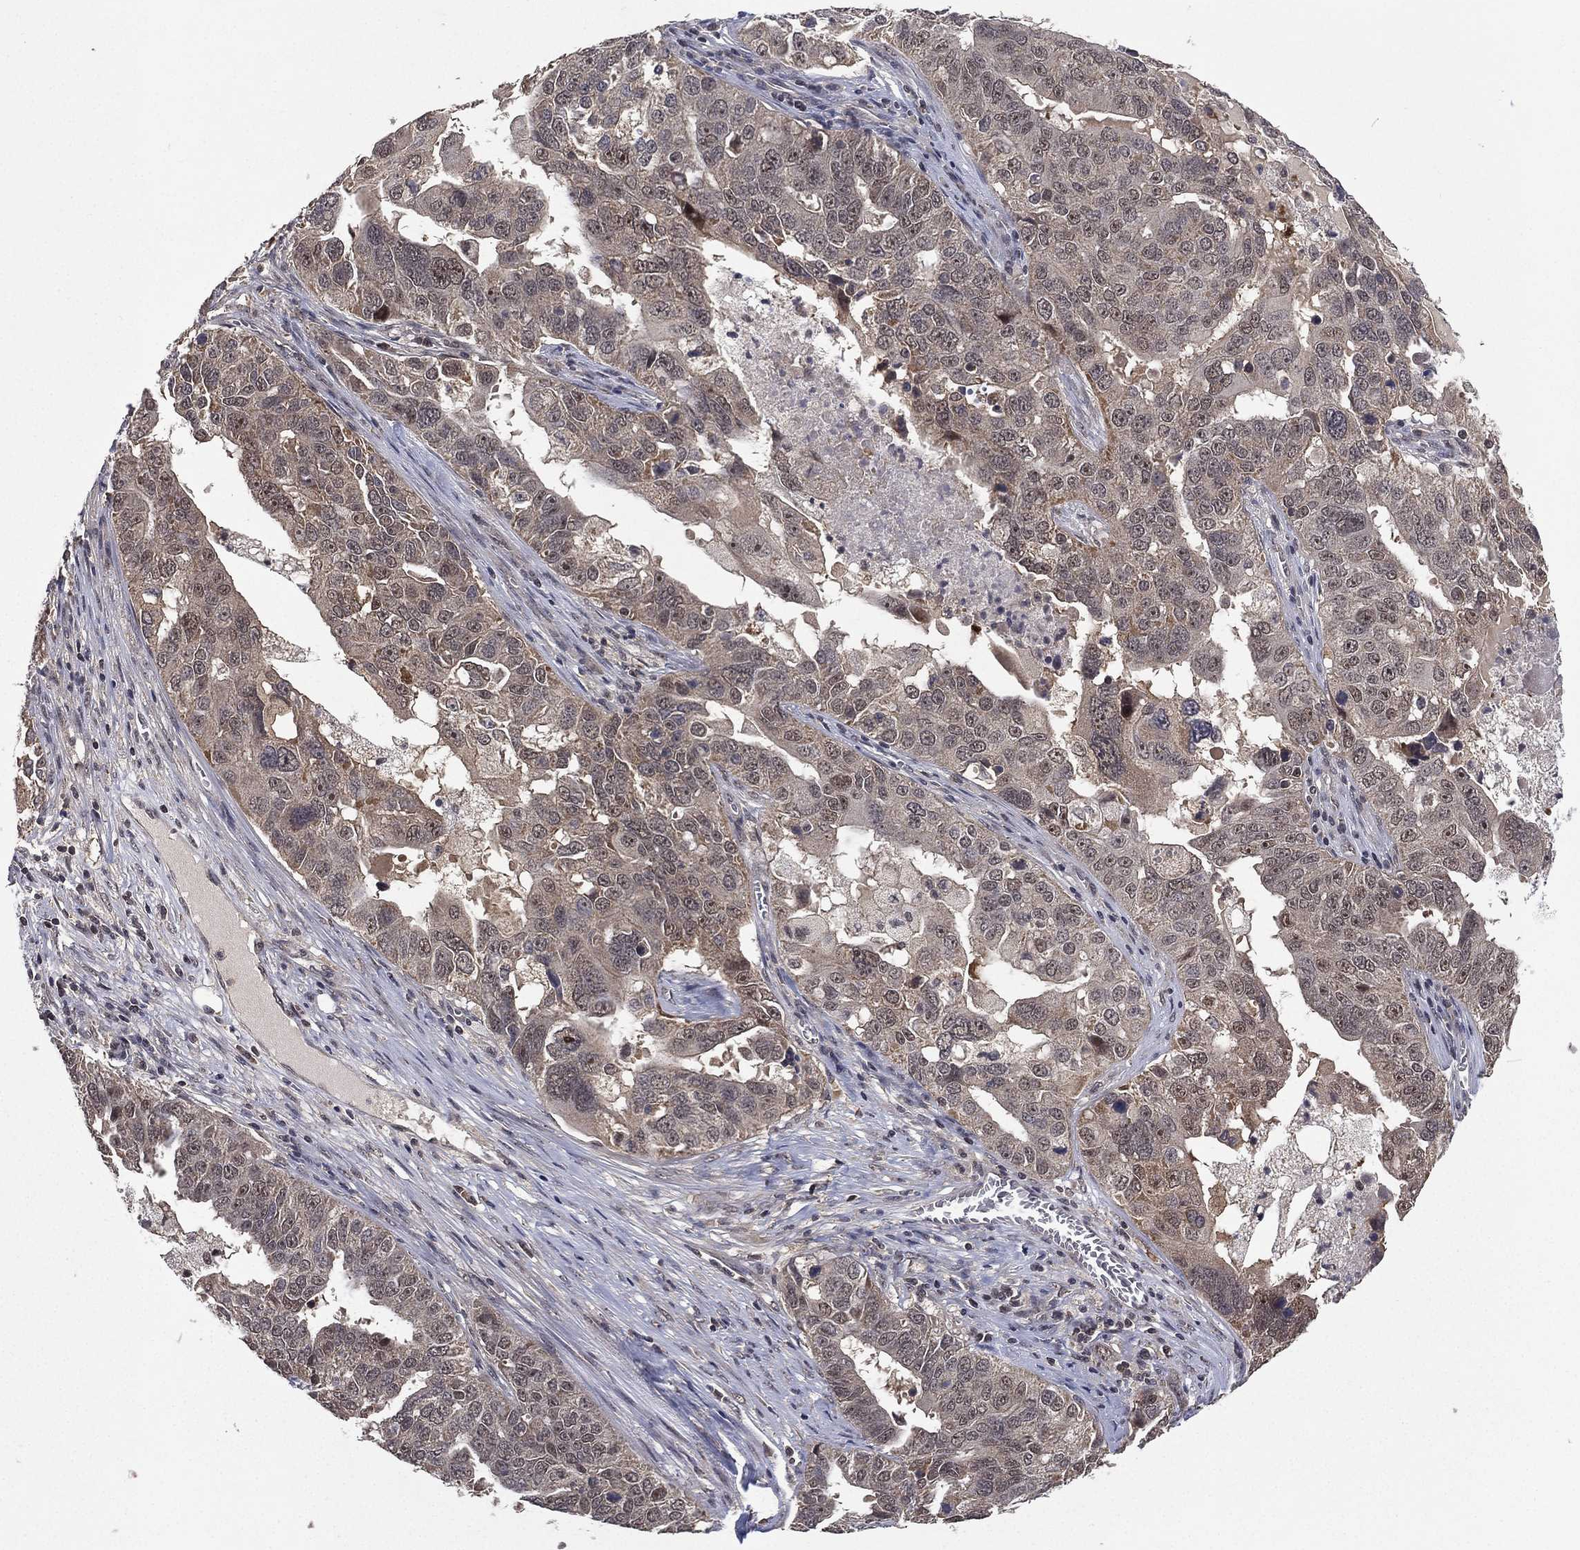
{"staining": {"intensity": "weak", "quantity": "<25%", "location": "cytoplasmic/membranous"}, "tissue": "ovarian cancer", "cell_type": "Tumor cells", "image_type": "cancer", "snomed": [{"axis": "morphology", "description": "Carcinoma, endometroid"}, {"axis": "topography", "description": "Soft tissue"}, {"axis": "topography", "description": "Ovary"}], "caption": "This is an immunohistochemistry (IHC) micrograph of human ovarian cancer (endometroid carcinoma). There is no staining in tumor cells.", "gene": "NELFCD", "patient": {"sex": "female", "age": 52}}